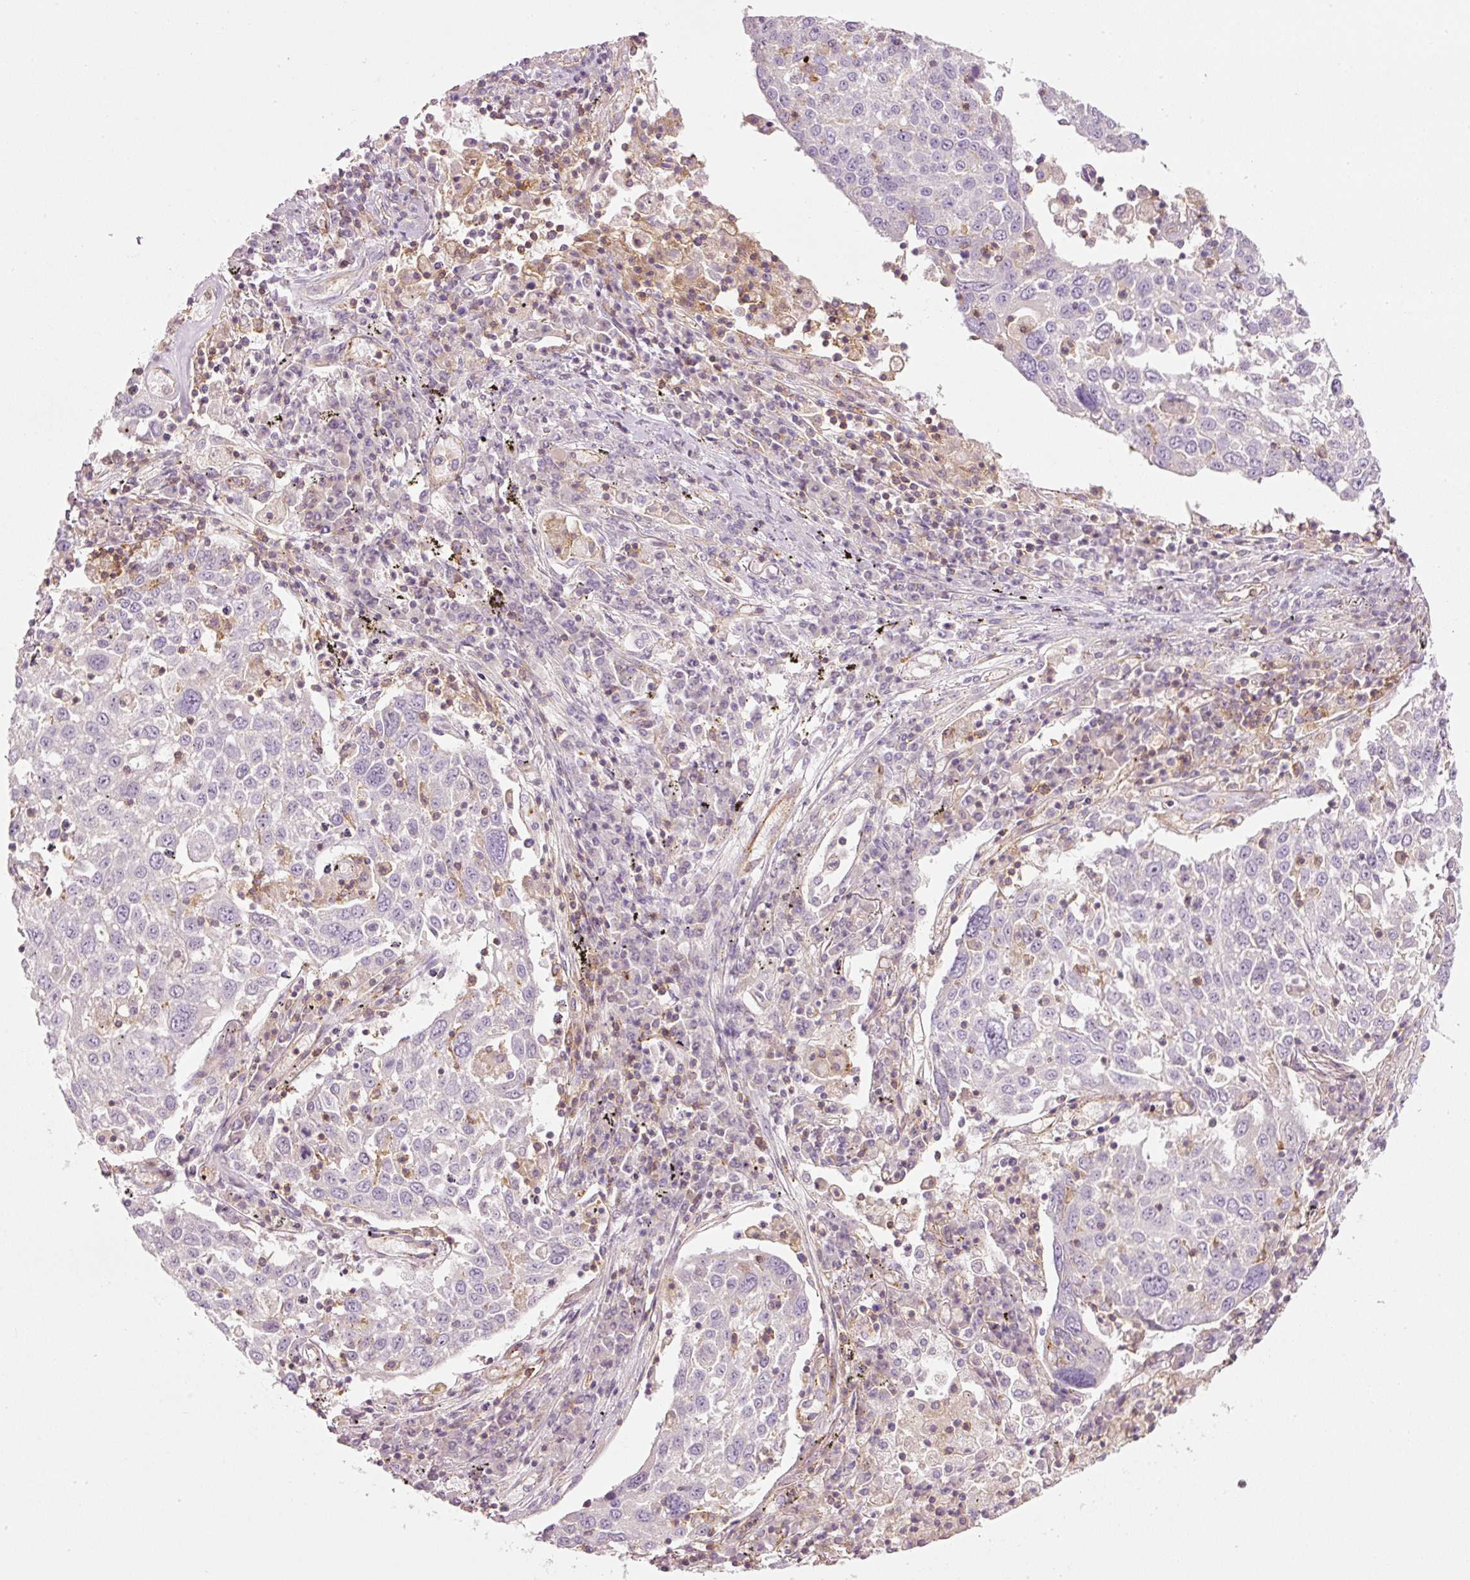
{"staining": {"intensity": "negative", "quantity": "none", "location": "none"}, "tissue": "lung cancer", "cell_type": "Tumor cells", "image_type": "cancer", "snomed": [{"axis": "morphology", "description": "Squamous cell carcinoma, NOS"}, {"axis": "topography", "description": "Lung"}], "caption": "Immunohistochemistry image of lung cancer (squamous cell carcinoma) stained for a protein (brown), which shows no expression in tumor cells.", "gene": "SIPA1", "patient": {"sex": "male", "age": 65}}